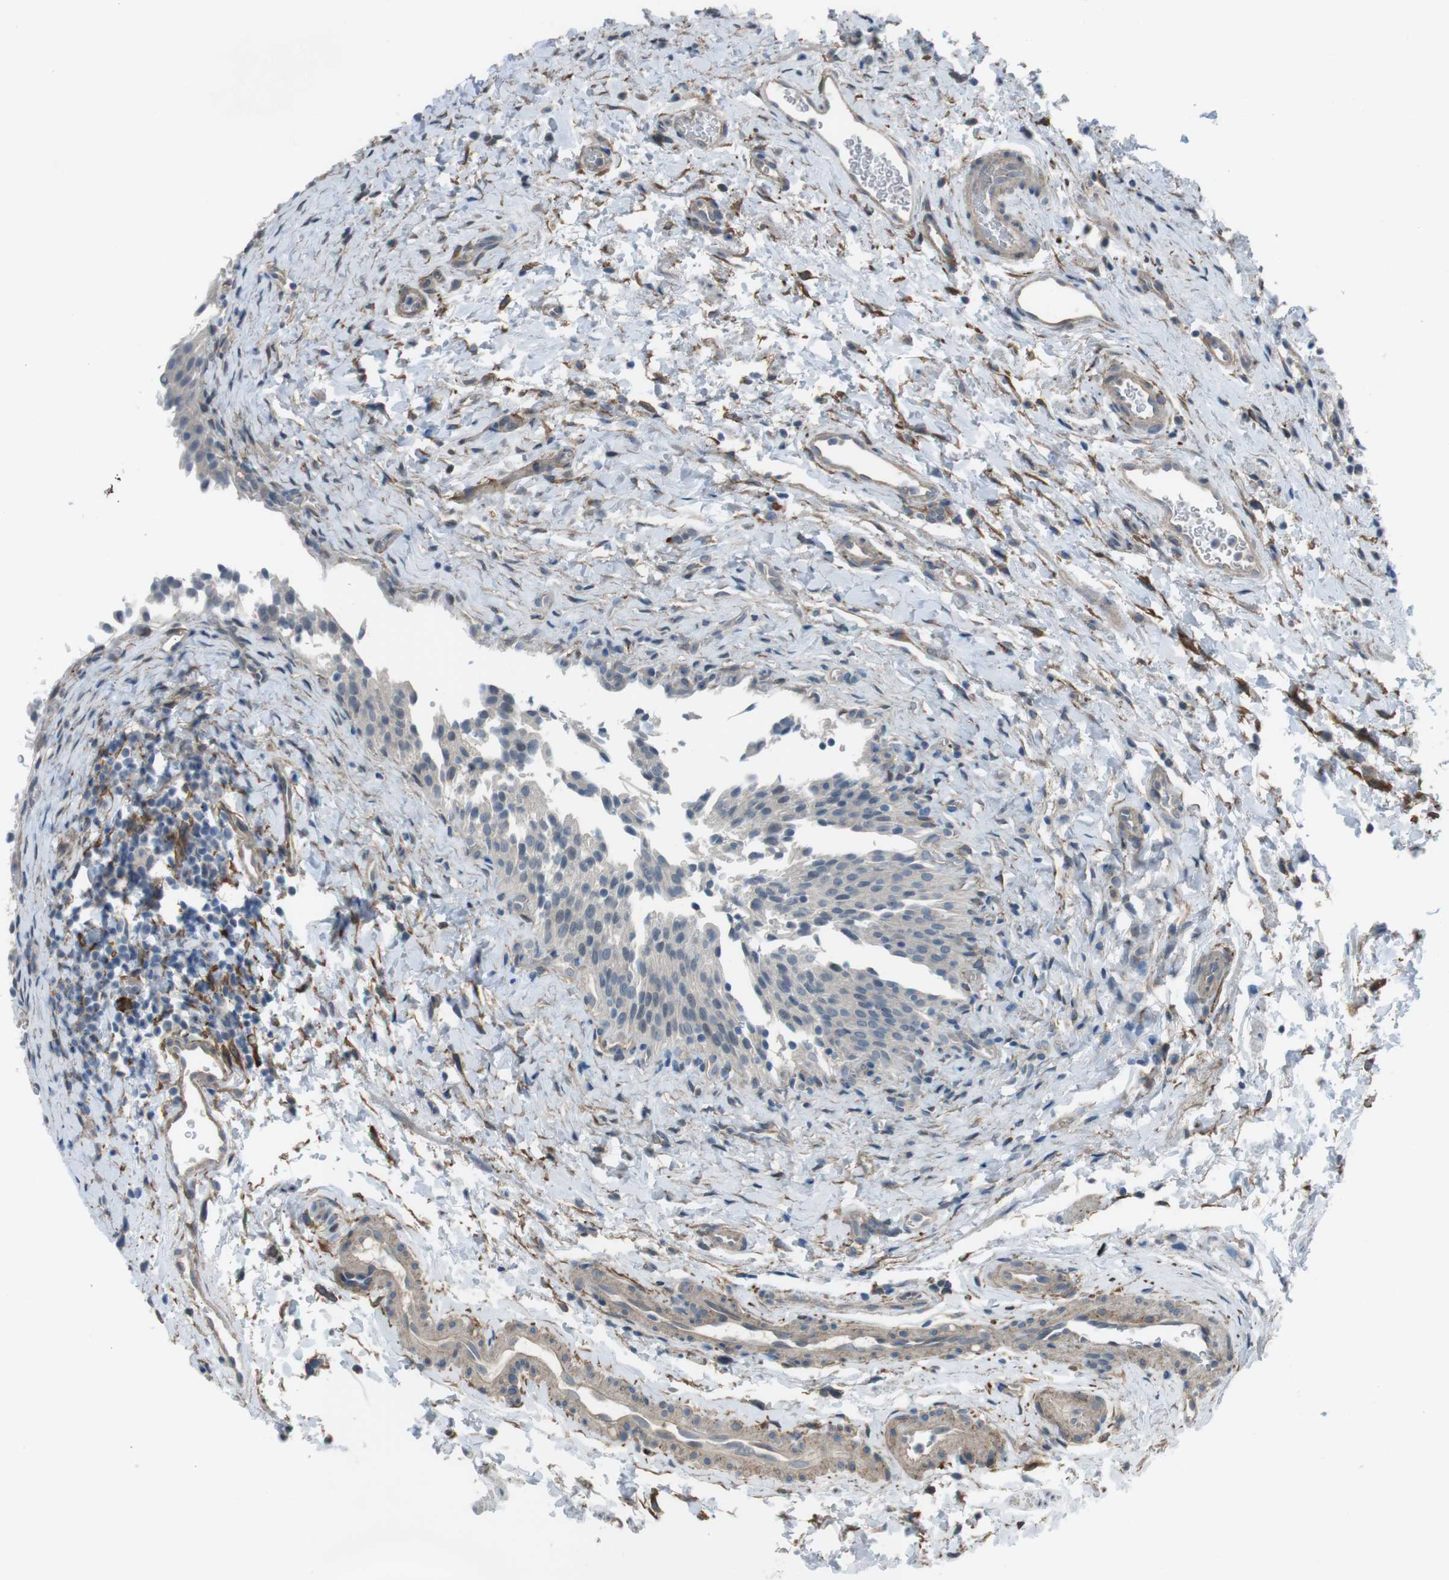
{"staining": {"intensity": "weak", "quantity": "<25%", "location": "cytoplasmic/membranous"}, "tissue": "urinary bladder", "cell_type": "Urothelial cells", "image_type": "normal", "snomed": [{"axis": "morphology", "description": "Normal tissue, NOS"}, {"axis": "topography", "description": "Urinary bladder"}], "caption": "DAB immunohistochemical staining of benign human urinary bladder shows no significant positivity in urothelial cells.", "gene": "ANK2", "patient": {"sex": "male", "age": 51}}